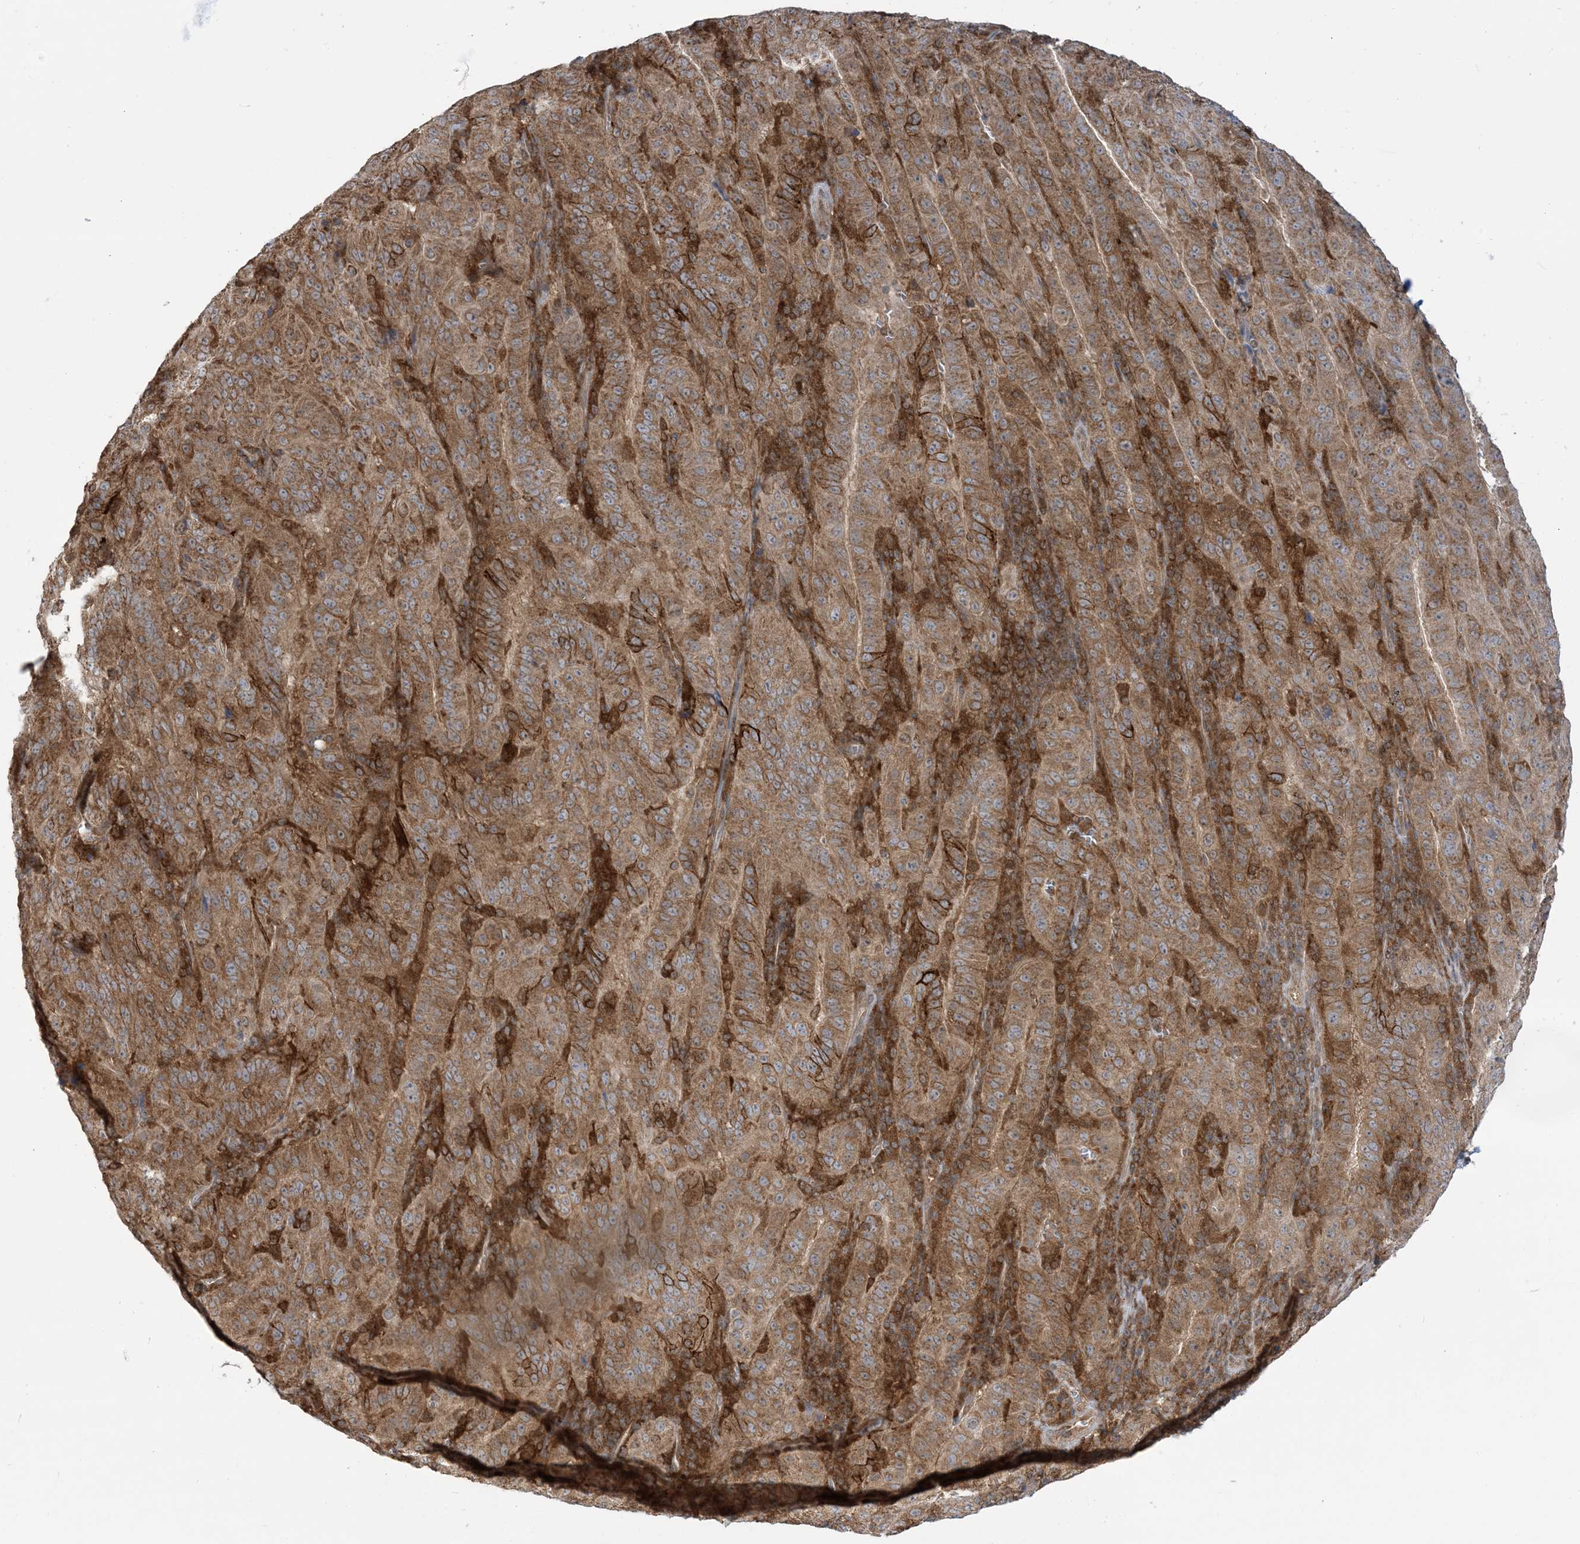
{"staining": {"intensity": "moderate", "quantity": ">75%", "location": "cytoplasmic/membranous"}, "tissue": "pancreatic cancer", "cell_type": "Tumor cells", "image_type": "cancer", "snomed": [{"axis": "morphology", "description": "Adenocarcinoma, NOS"}, {"axis": "topography", "description": "Pancreas"}], "caption": "This histopathology image displays IHC staining of human pancreatic cancer (adenocarcinoma), with medium moderate cytoplasmic/membranous positivity in approximately >75% of tumor cells.", "gene": "CASP4", "patient": {"sex": "male", "age": 63}}